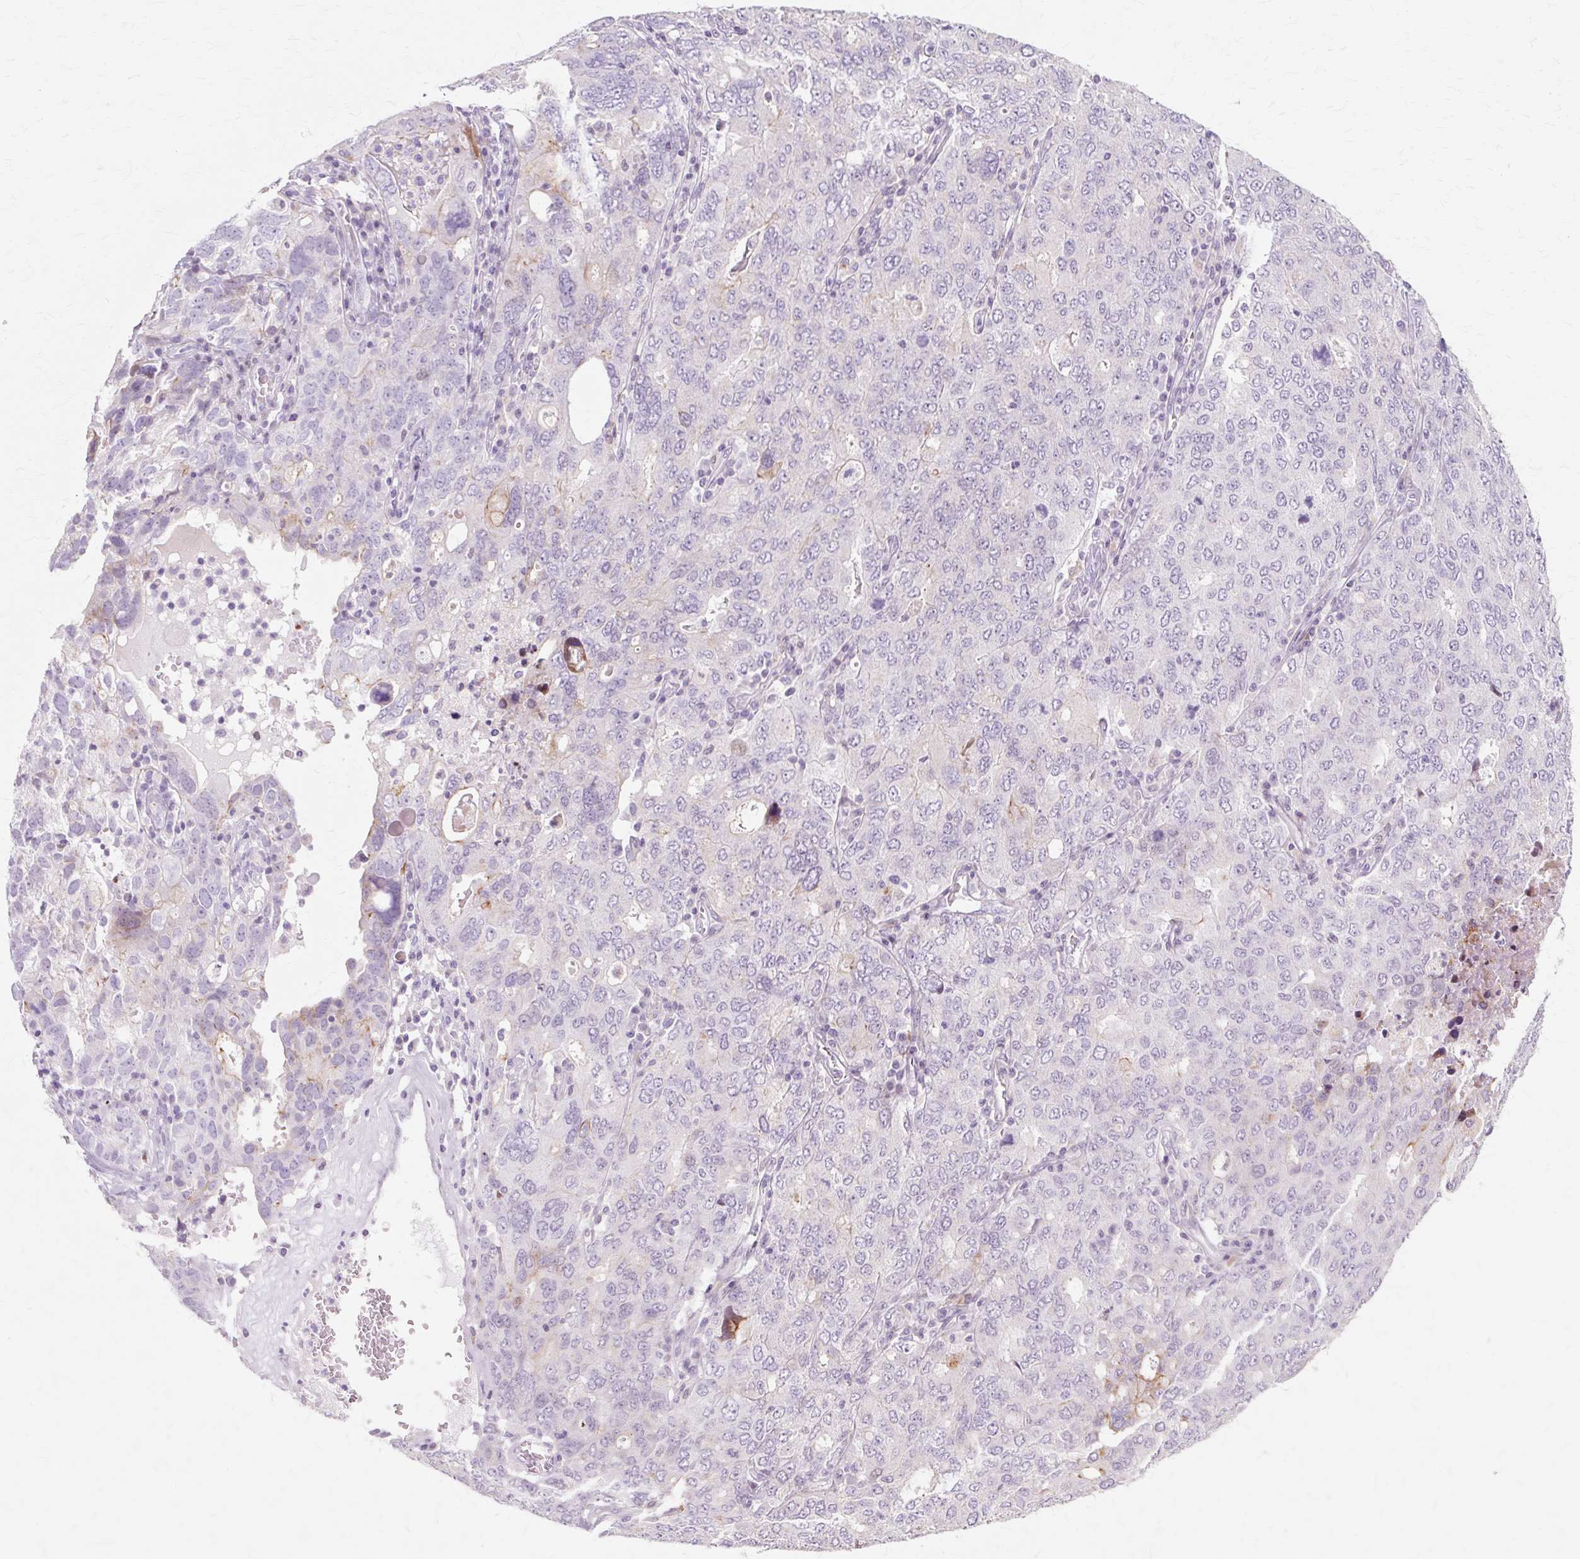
{"staining": {"intensity": "negative", "quantity": "none", "location": "none"}, "tissue": "ovarian cancer", "cell_type": "Tumor cells", "image_type": "cancer", "snomed": [{"axis": "morphology", "description": "Carcinoma, endometroid"}, {"axis": "topography", "description": "Ovary"}], "caption": "There is no significant expression in tumor cells of endometroid carcinoma (ovarian).", "gene": "IRX2", "patient": {"sex": "female", "age": 62}}